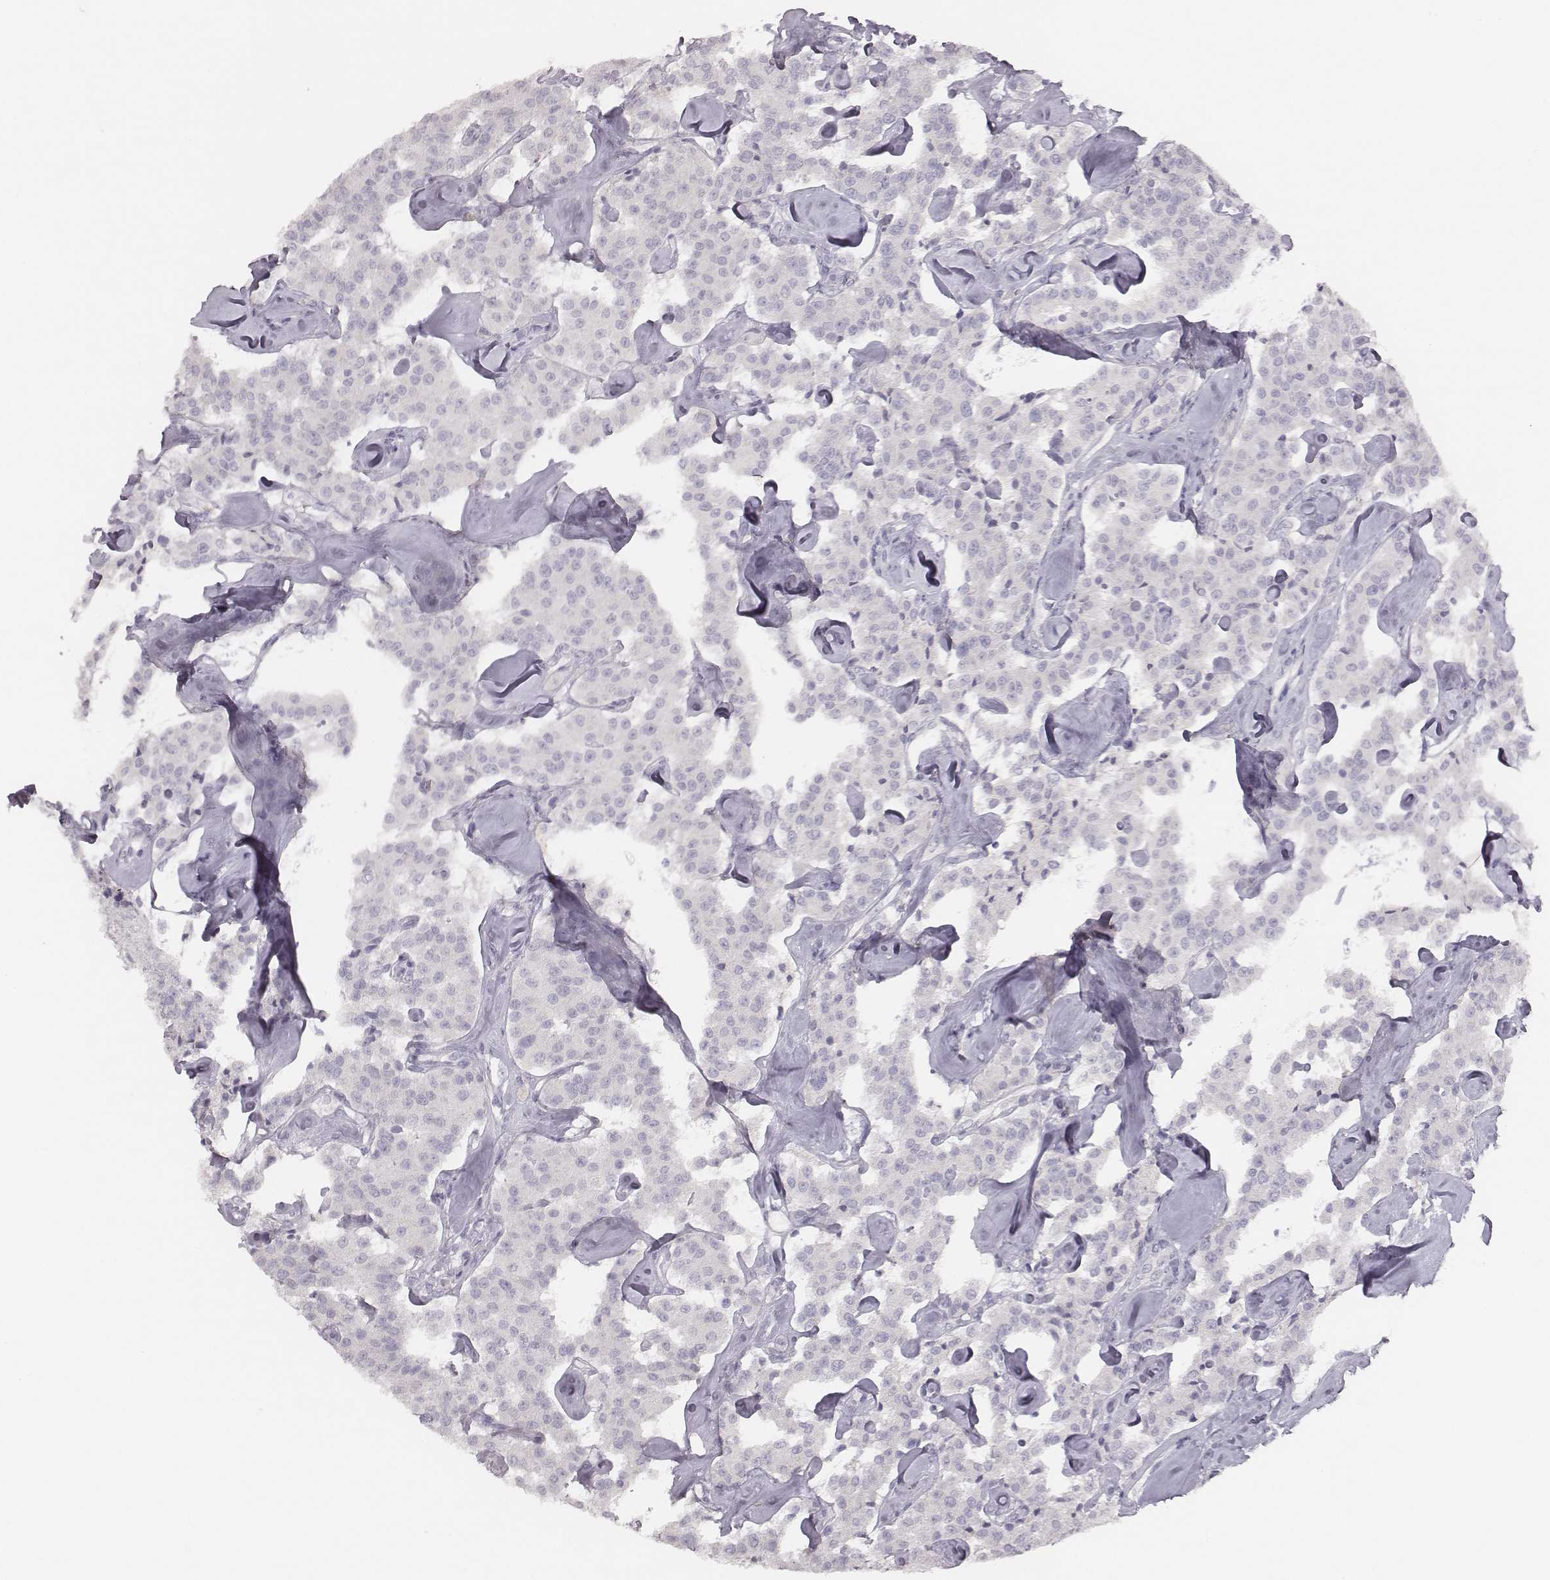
{"staining": {"intensity": "negative", "quantity": "none", "location": "none"}, "tissue": "carcinoid", "cell_type": "Tumor cells", "image_type": "cancer", "snomed": [{"axis": "morphology", "description": "Carcinoid, malignant, NOS"}, {"axis": "topography", "description": "Pancreas"}], "caption": "Immunohistochemistry (IHC) histopathology image of neoplastic tissue: human carcinoid stained with DAB shows no significant protein positivity in tumor cells.", "gene": "MYH6", "patient": {"sex": "male", "age": 41}}